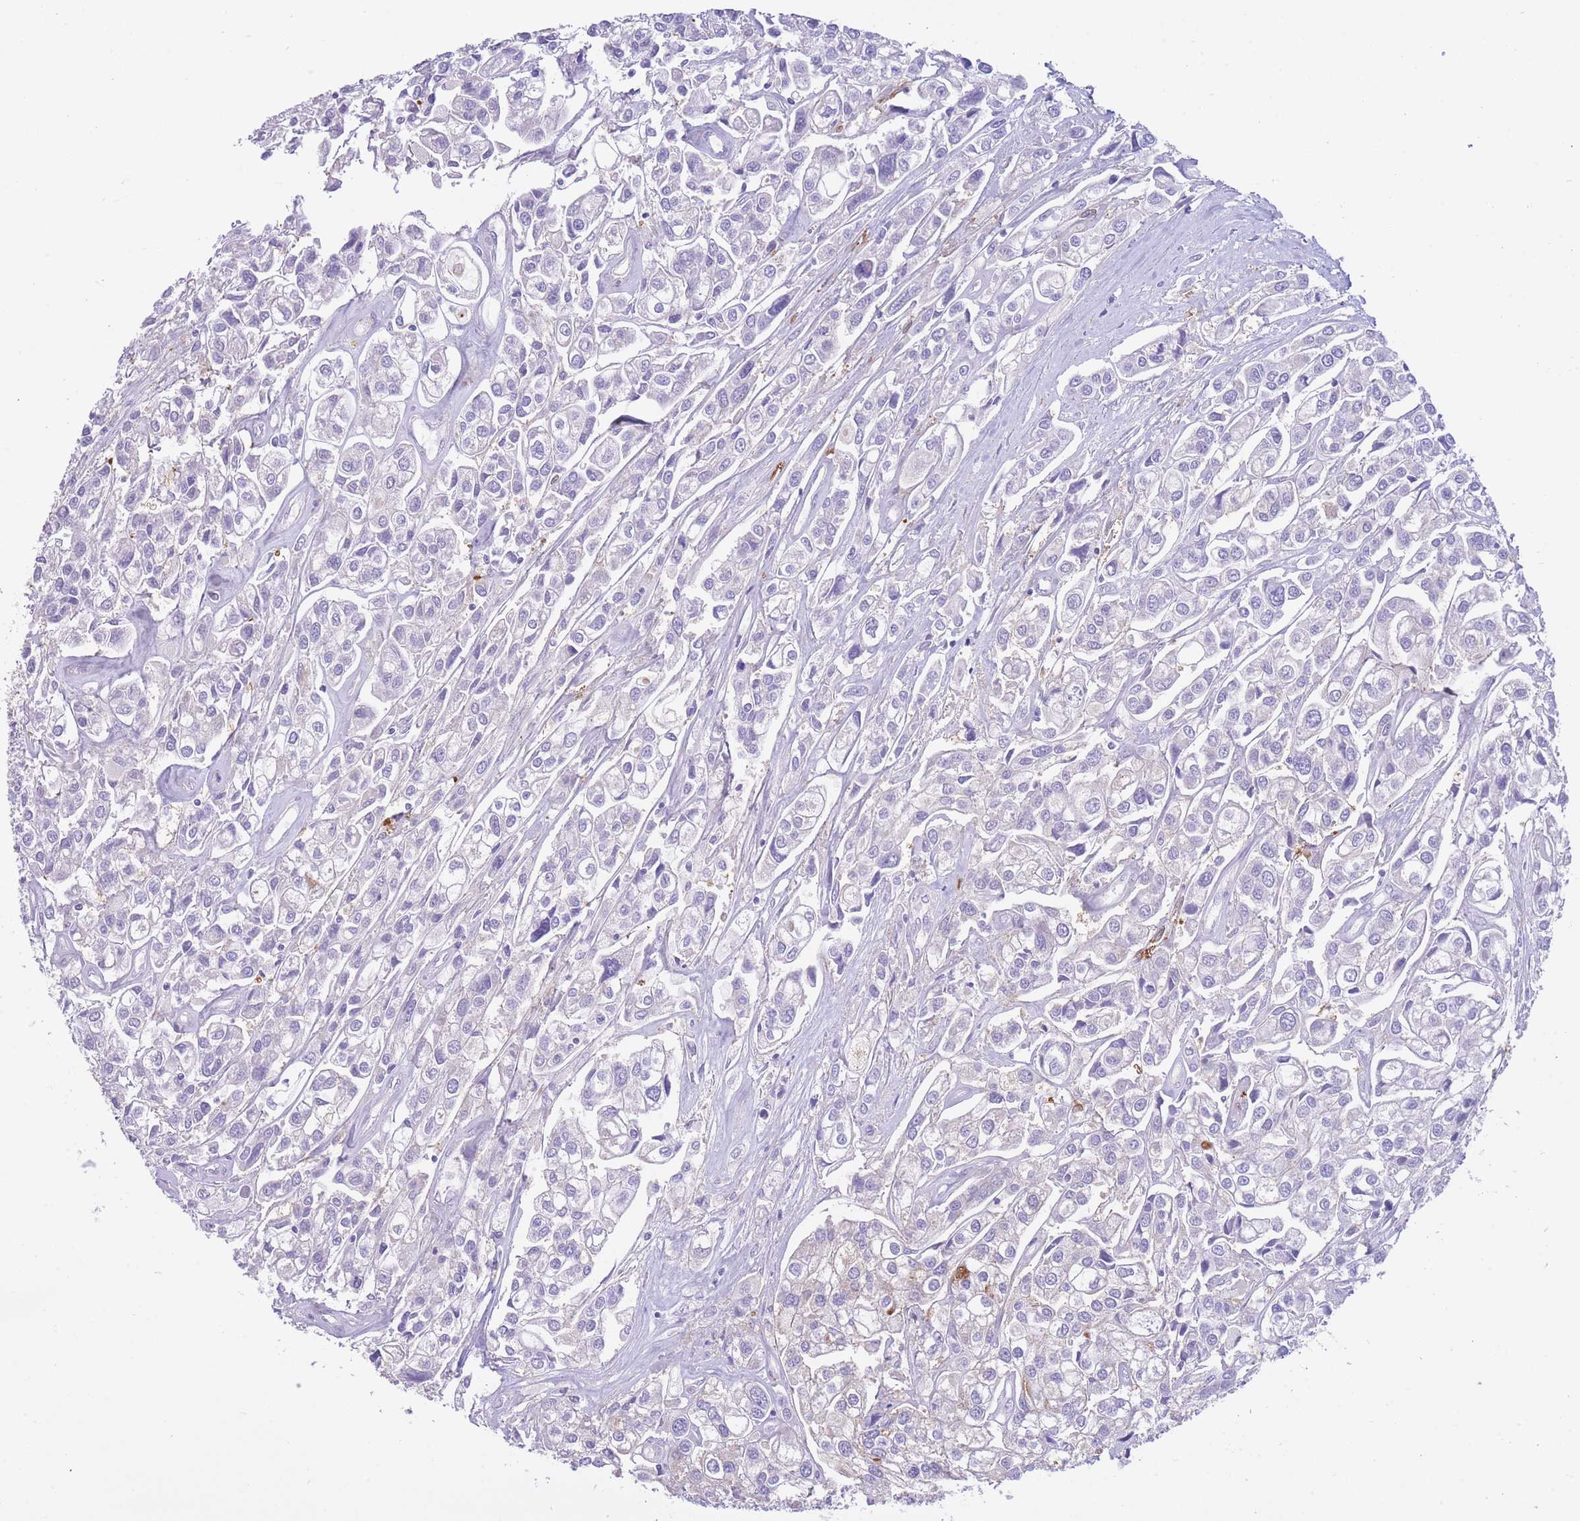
{"staining": {"intensity": "negative", "quantity": "none", "location": "none"}, "tissue": "urothelial cancer", "cell_type": "Tumor cells", "image_type": "cancer", "snomed": [{"axis": "morphology", "description": "Urothelial carcinoma, High grade"}, {"axis": "topography", "description": "Urinary bladder"}], "caption": "Human urothelial cancer stained for a protein using immunohistochemistry (IHC) reveals no expression in tumor cells.", "gene": "NAMPT", "patient": {"sex": "male", "age": 67}}